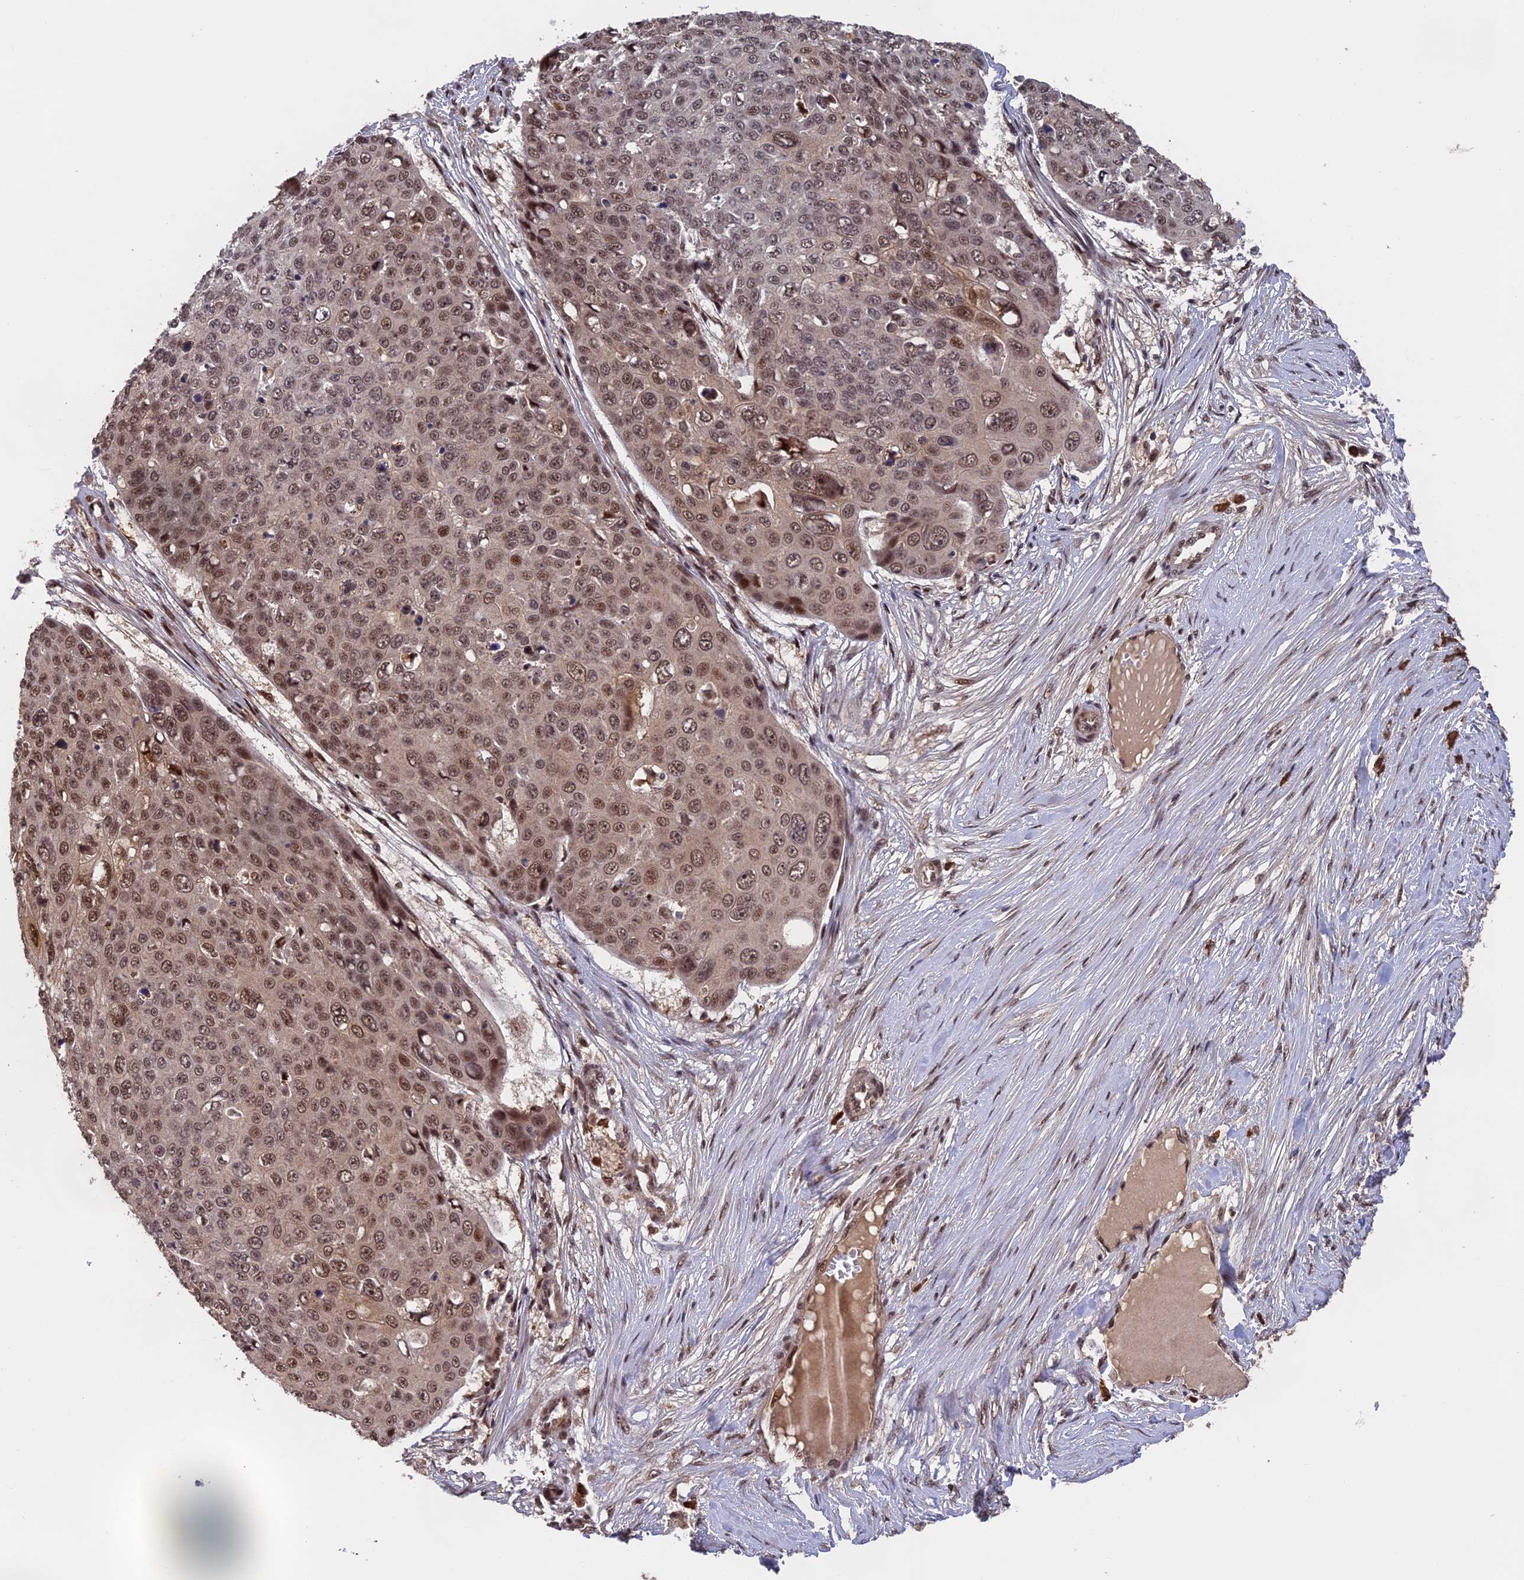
{"staining": {"intensity": "moderate", "quantity": ">75%", "location": "nuclear"}, "tissue": "skin cancer", "cell_type": "Tumor cells", "image_type": "cancer", "snomed": [{"axis": "morphology", "description": "Squamous cell carcinoma, NOS"}, {"axis": "topography", "description": "Skin"}], "caption": "Brown immunohistochemical staining in human squamous cell carcinoma (skin) shows moderate nuclear staining in approximately >75% of tumor cells. The protein is shown in brown color, while the nuclei are stained blue.", "gene": "OSBPL1A", "patient": {"sex": "male", "age": 71}}